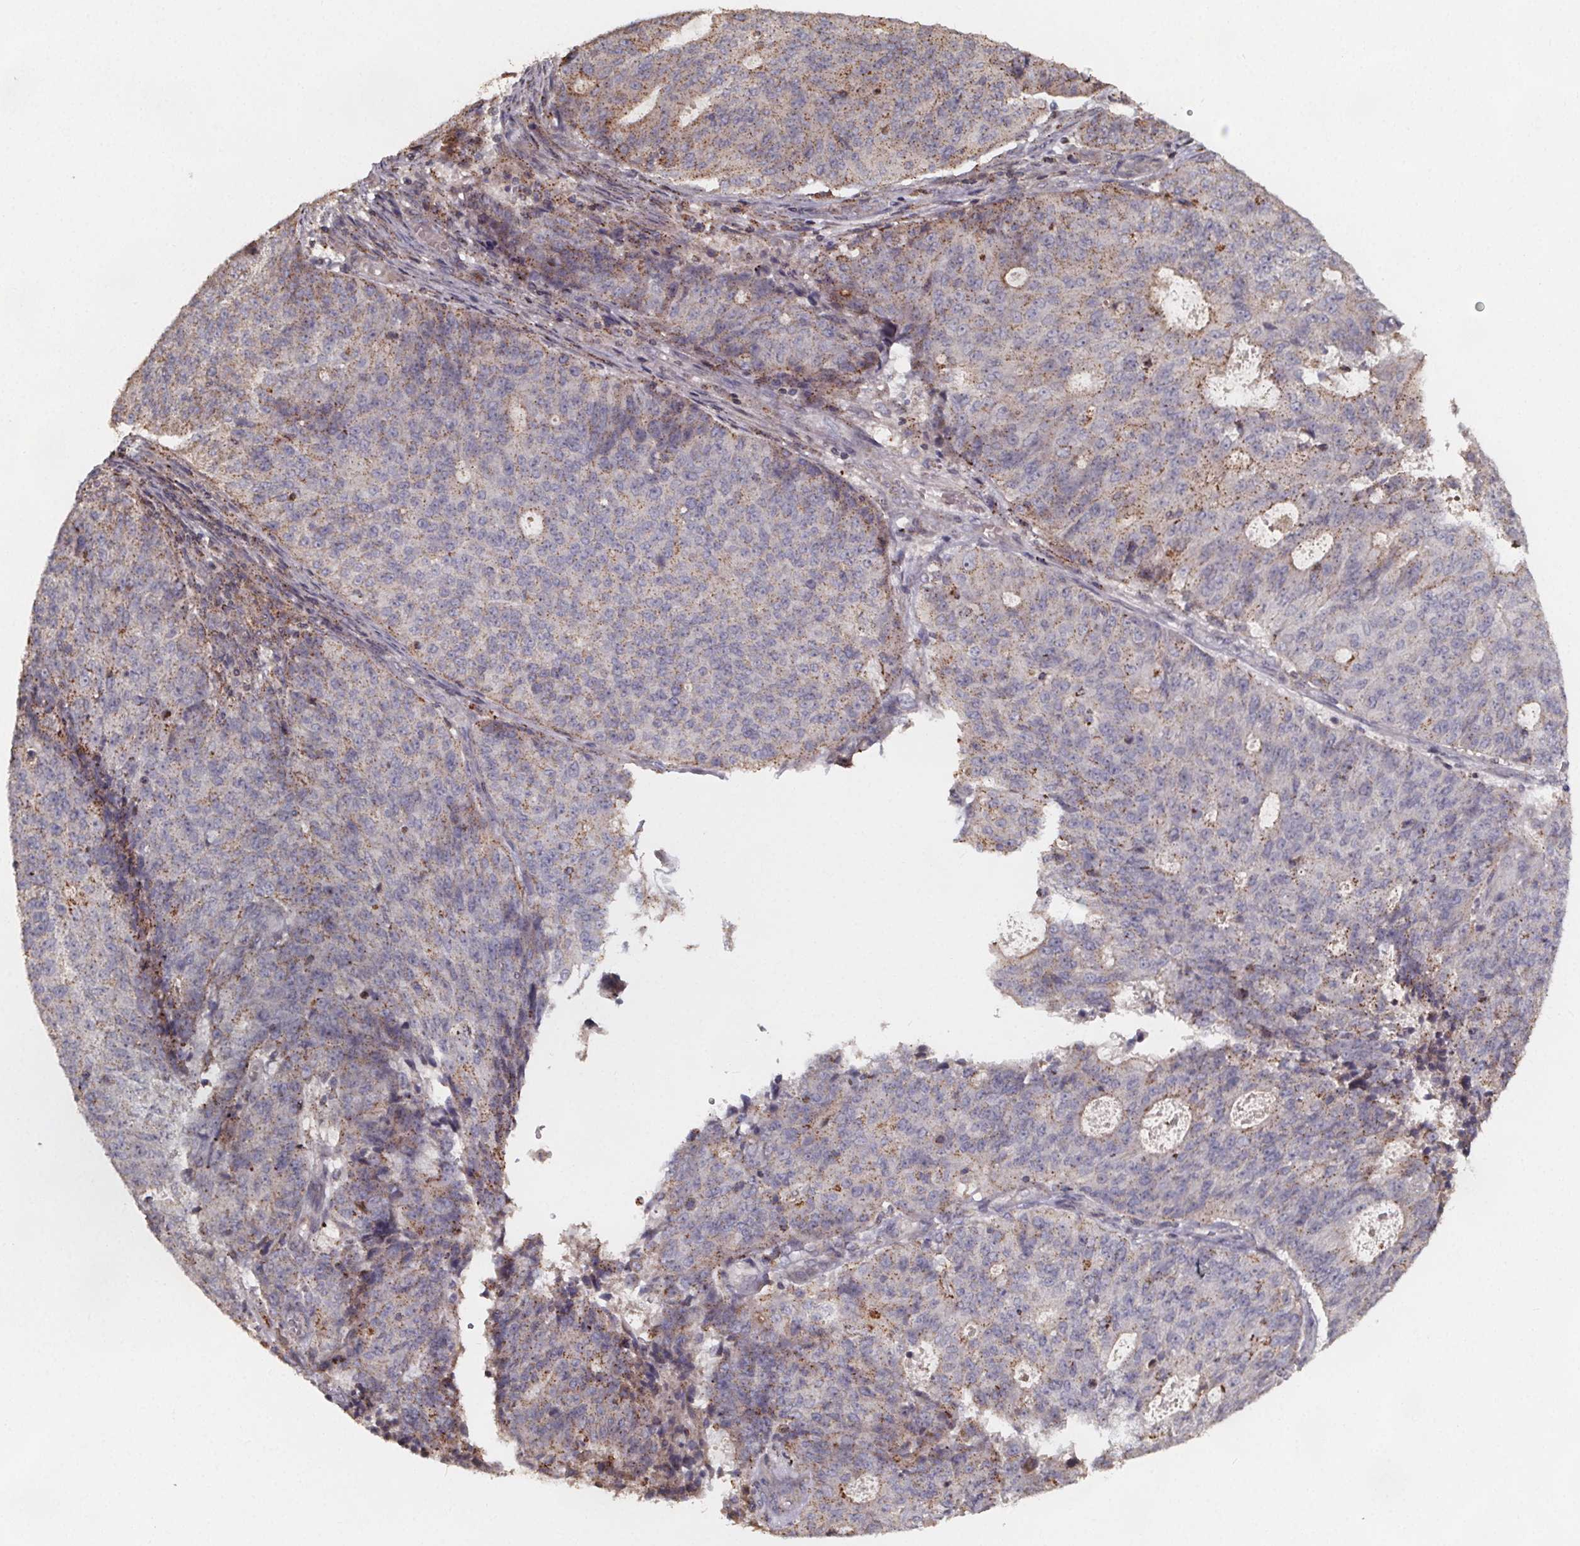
{"staining": {"intensity": "weak", "quantity": "<25%", "location": "cytoplasmic/membranous"}, "tissue": "endometrial cancer", "cell_type": "Tumor cells", "image_type": "cancer", "snomed": [{"axis": "morphology", "description": "Adenocarcinoma, NOS"}, {"axis": "topography", "description": "Endometrium"}], "caption": "This is a photomicrograph of IHC staining of endometrial cancer, which shows no positivity in tumor cells.", "gene": "ZNF879", "patient": {"sex": "female", "age": 82}}